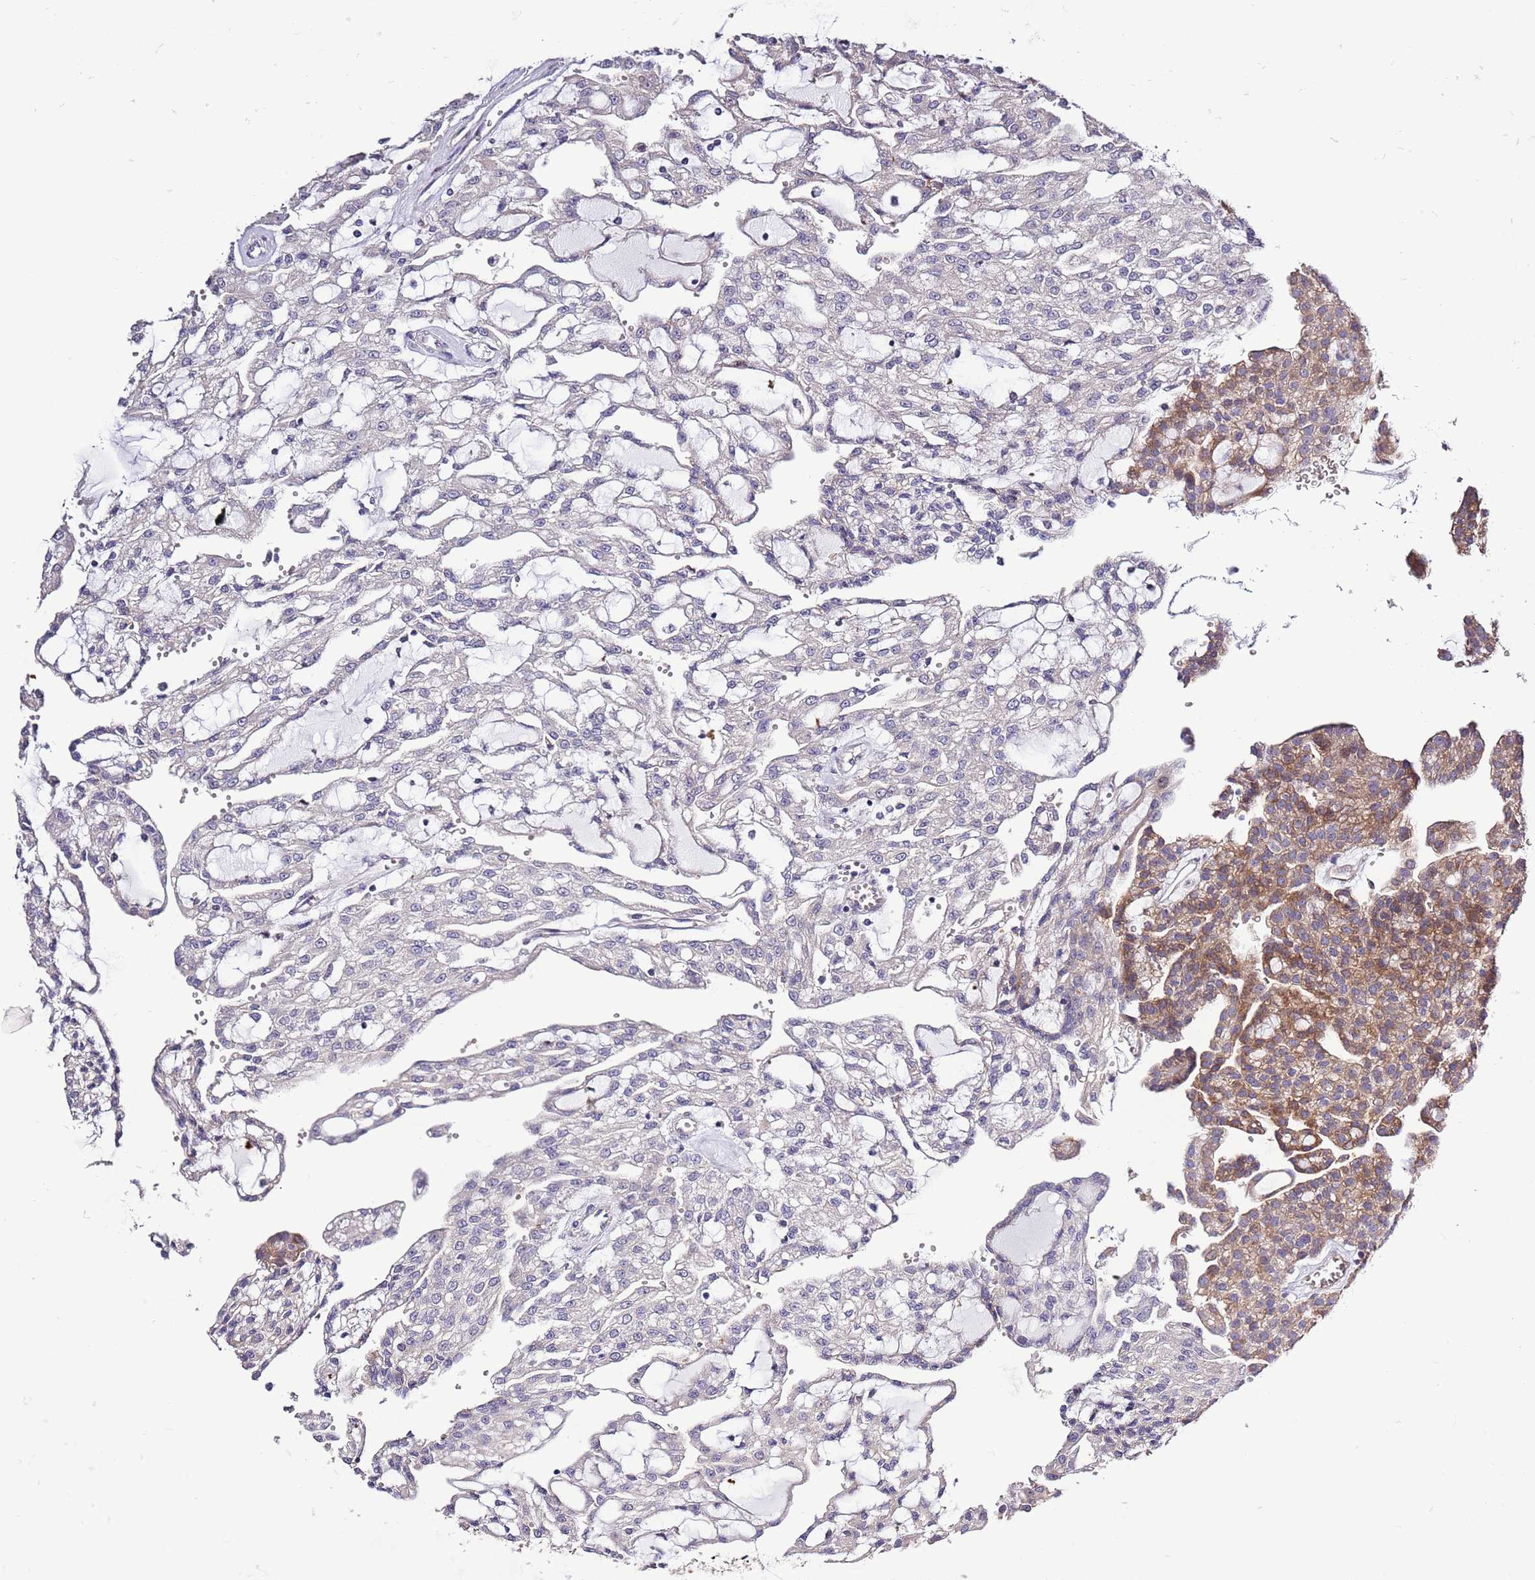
{"staining": {"intensity": "negative", "quantity": "none", "location": "none"}, "tissue": "renal cancer", "cell_type": "Tumor cells", "image_type": "cancer", "snomed": [{"axis": "morphology", "description": "Adenocarcinoma, NOS"}, {"axis": "topography", "description": "Kidney"}], "caption": "This histopathology image is of renal adenocarcinoma stained with immunohistochemistry (IHC) to label a protein in brown with the nuclei are counter-stained blue. There is no expression in tumor cells.", "gene": "LIPJ", "patient": {"sex": "male", "age": 63}}